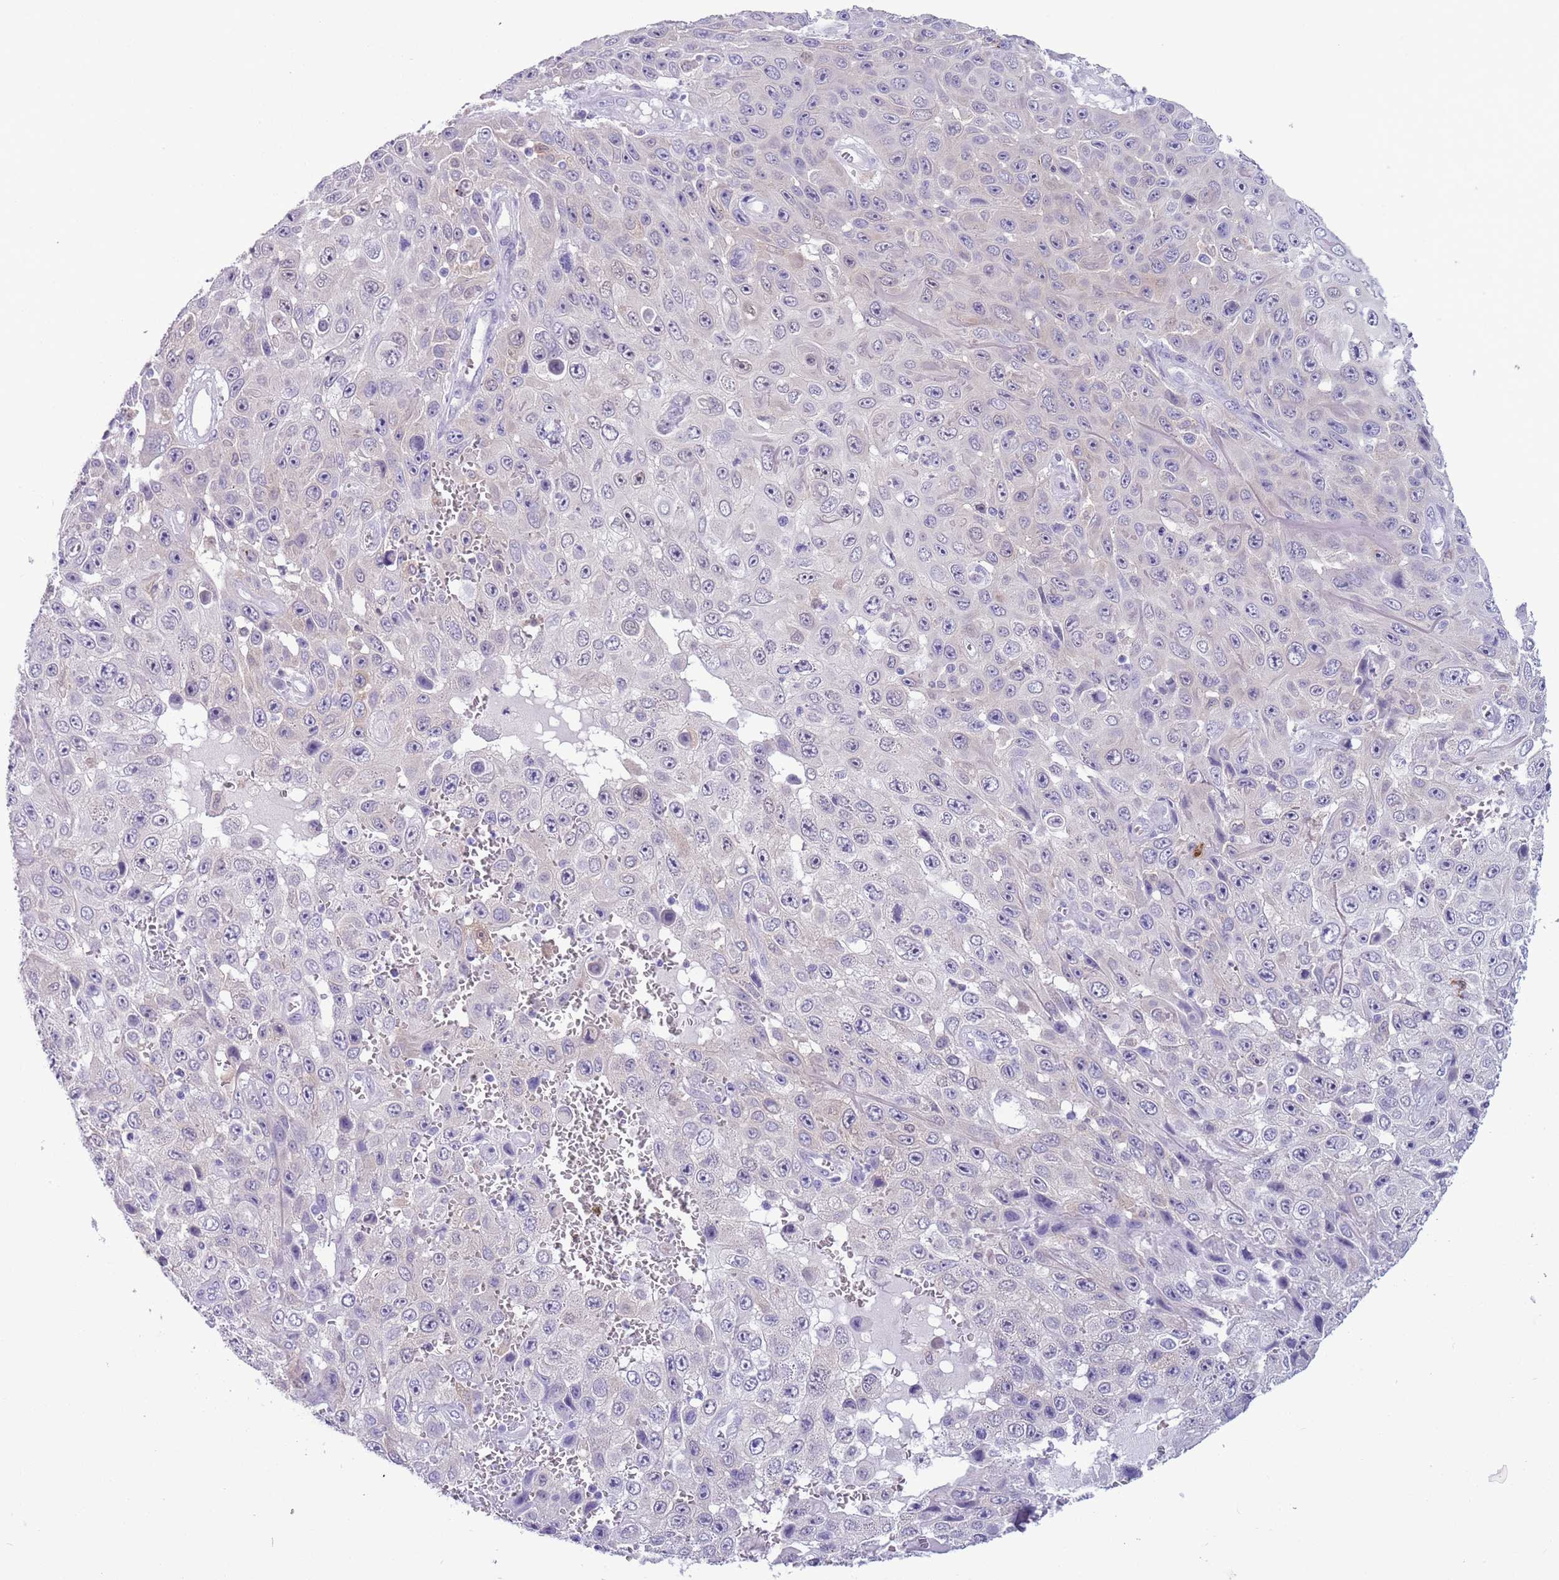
{"staining": {"intensity": "weak", "quantity": "<25%", "location": "cytoplasmic/membranous"}, "tissue": "skin cancer", "cell_type": "Tumor cells", "image_type": "cancer", "snomed": [{"axis": "morphology", "description": "Squamous cell carcinoma, NOS"}, {"axis": "topography", "description": "Skin"}], "caption": "Immunohistochemistry (IHC) of human squamous cell carcinoma (skin) demonstrates no staining in tumor cells.", "gene": "PFKFB2", "patient": {"sex": "male", "age": 82}}